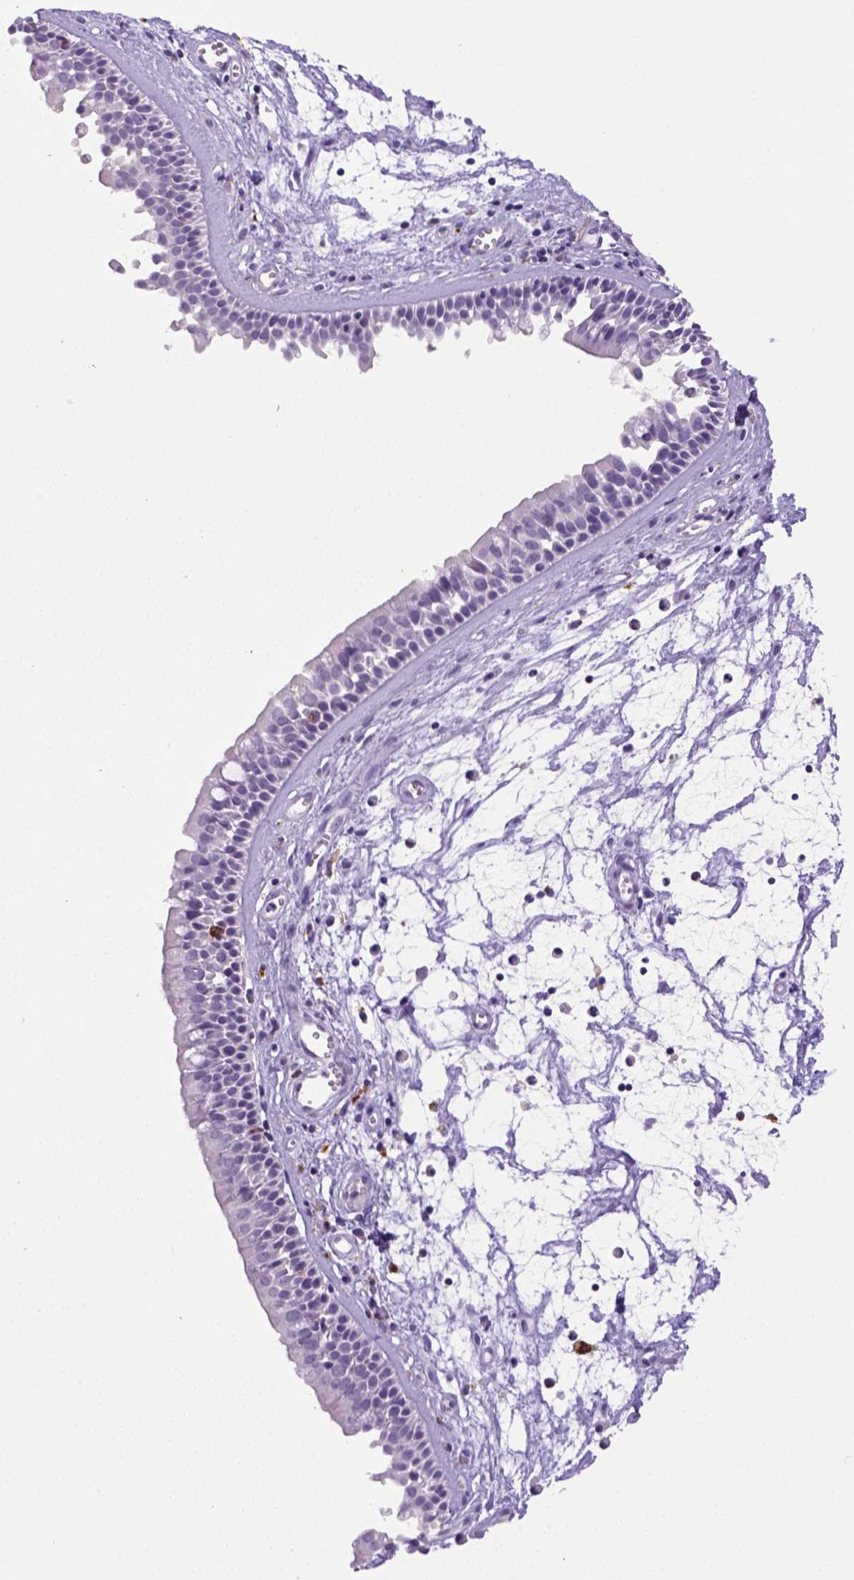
{"staining": {"intensity": "negative", "quantity": "none", "location": "none"}, "tissue": "nasopharynx", "cell_type": "Respiratory epithelial cells", "image_type": "normal", "snomed": [{"axis": "morphology", "description": "Normal tissue, NOS"}, {"axis": "topography", "description": "Nasopharynx"}], "caption": "Immunohistochemistry micrograph of unremarkable nasopharynx: human nasopharynx stained with DAB reveals no significant protein expression in respiratory epithelial cells.", "gene": "CD68", "patient": {"sex": "female", "age": 68}}